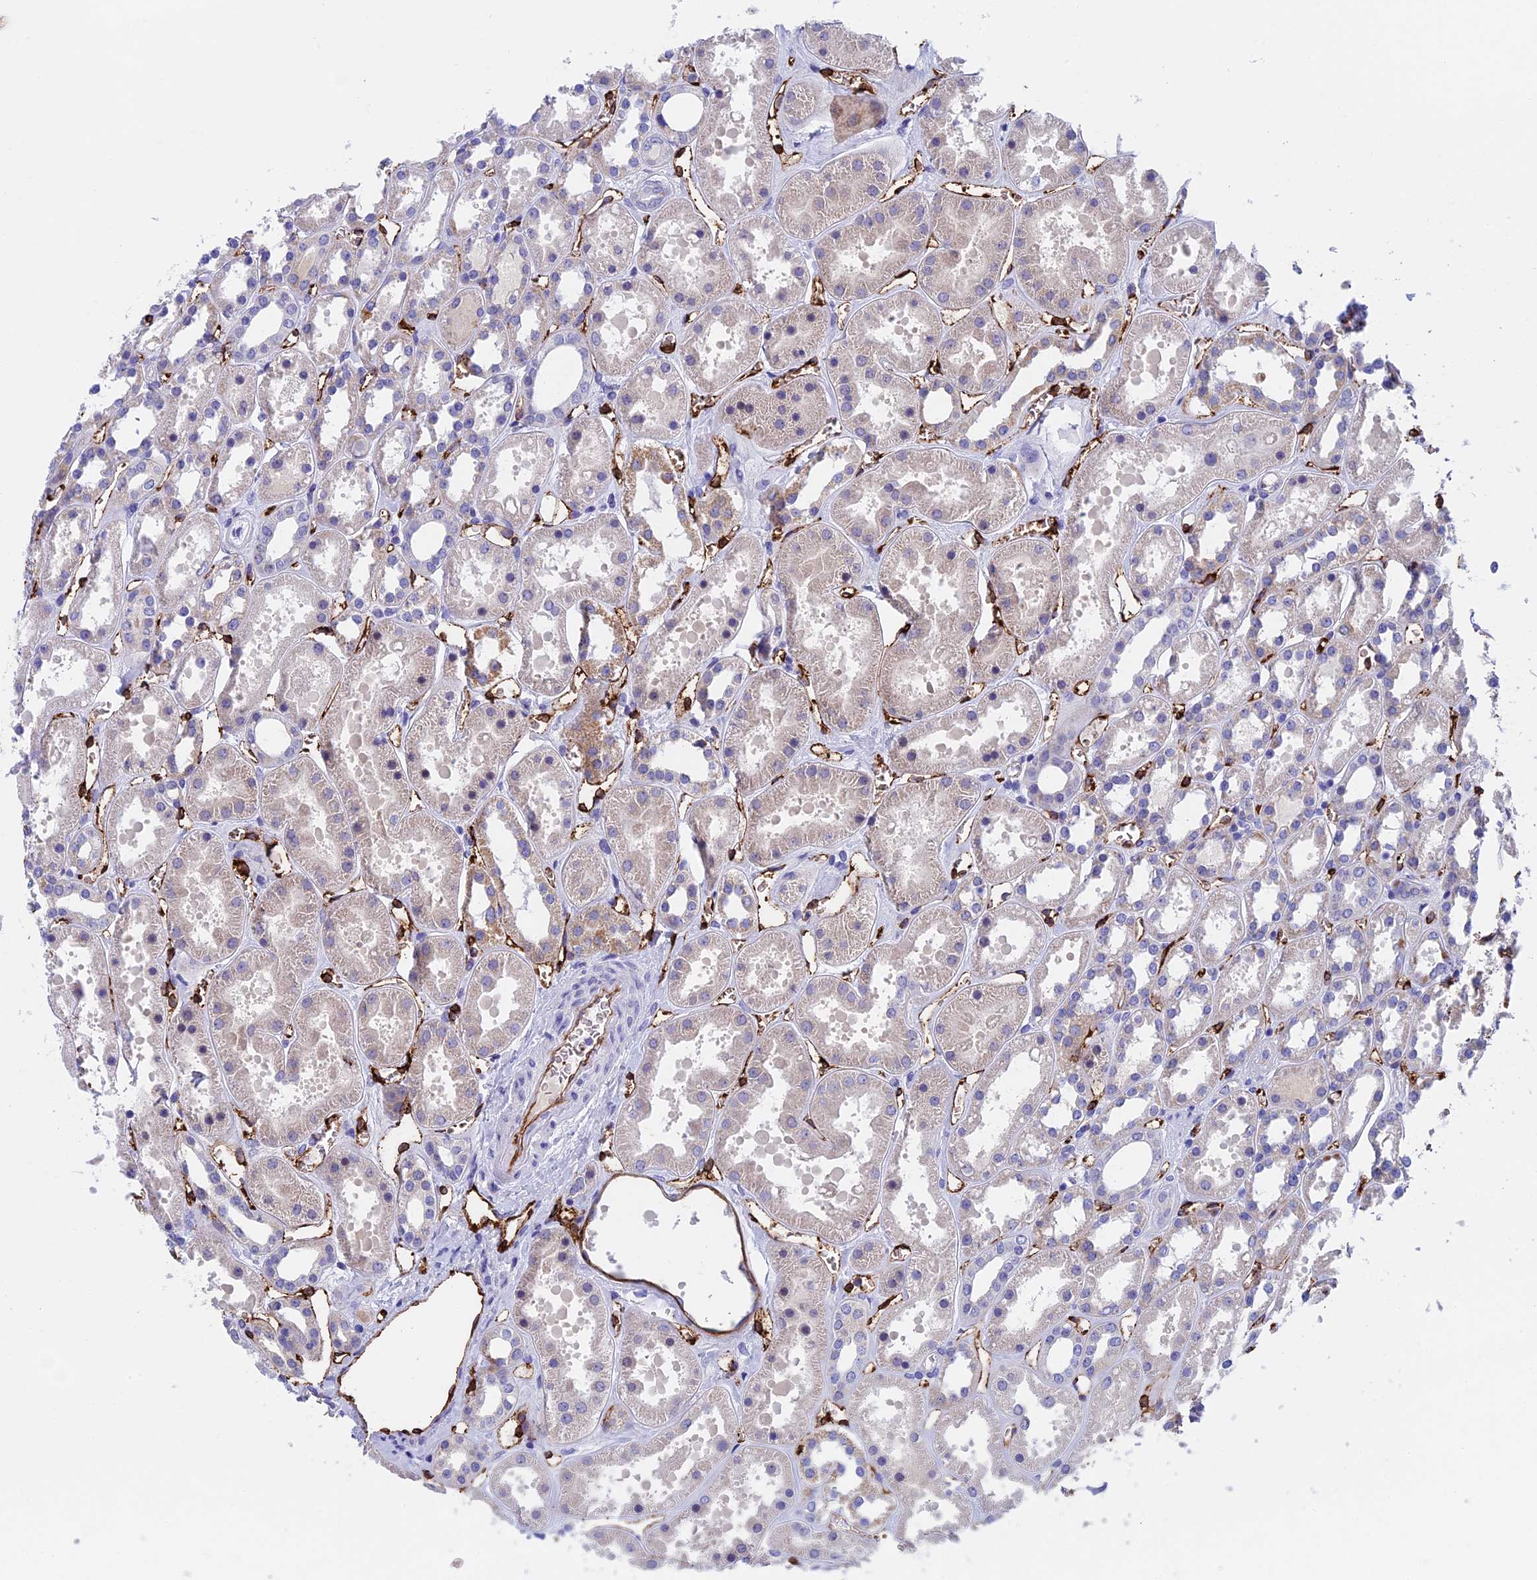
{"staining": {"intensity": "moderate", "quantity": "<25%", "location": "cytoplasmic/membranous"}, "tissue": "kidney", "cell_type": "Cells in glomeruli", "image_type": "normal", "snomed": [{"axis": "morphology", "description": "Normal tissue, NOS"}, {"axis": "topography", "description": "Kidney"}], "caption": "An image showing moderate cytoplasmic/membranous positivity in approximately <25% of cells in glomeruli in benign kidney, as visualized by brown immunohistochemical staining.", "gene": "INSYN1", "patient": {"sex": "female", "age": 41}}